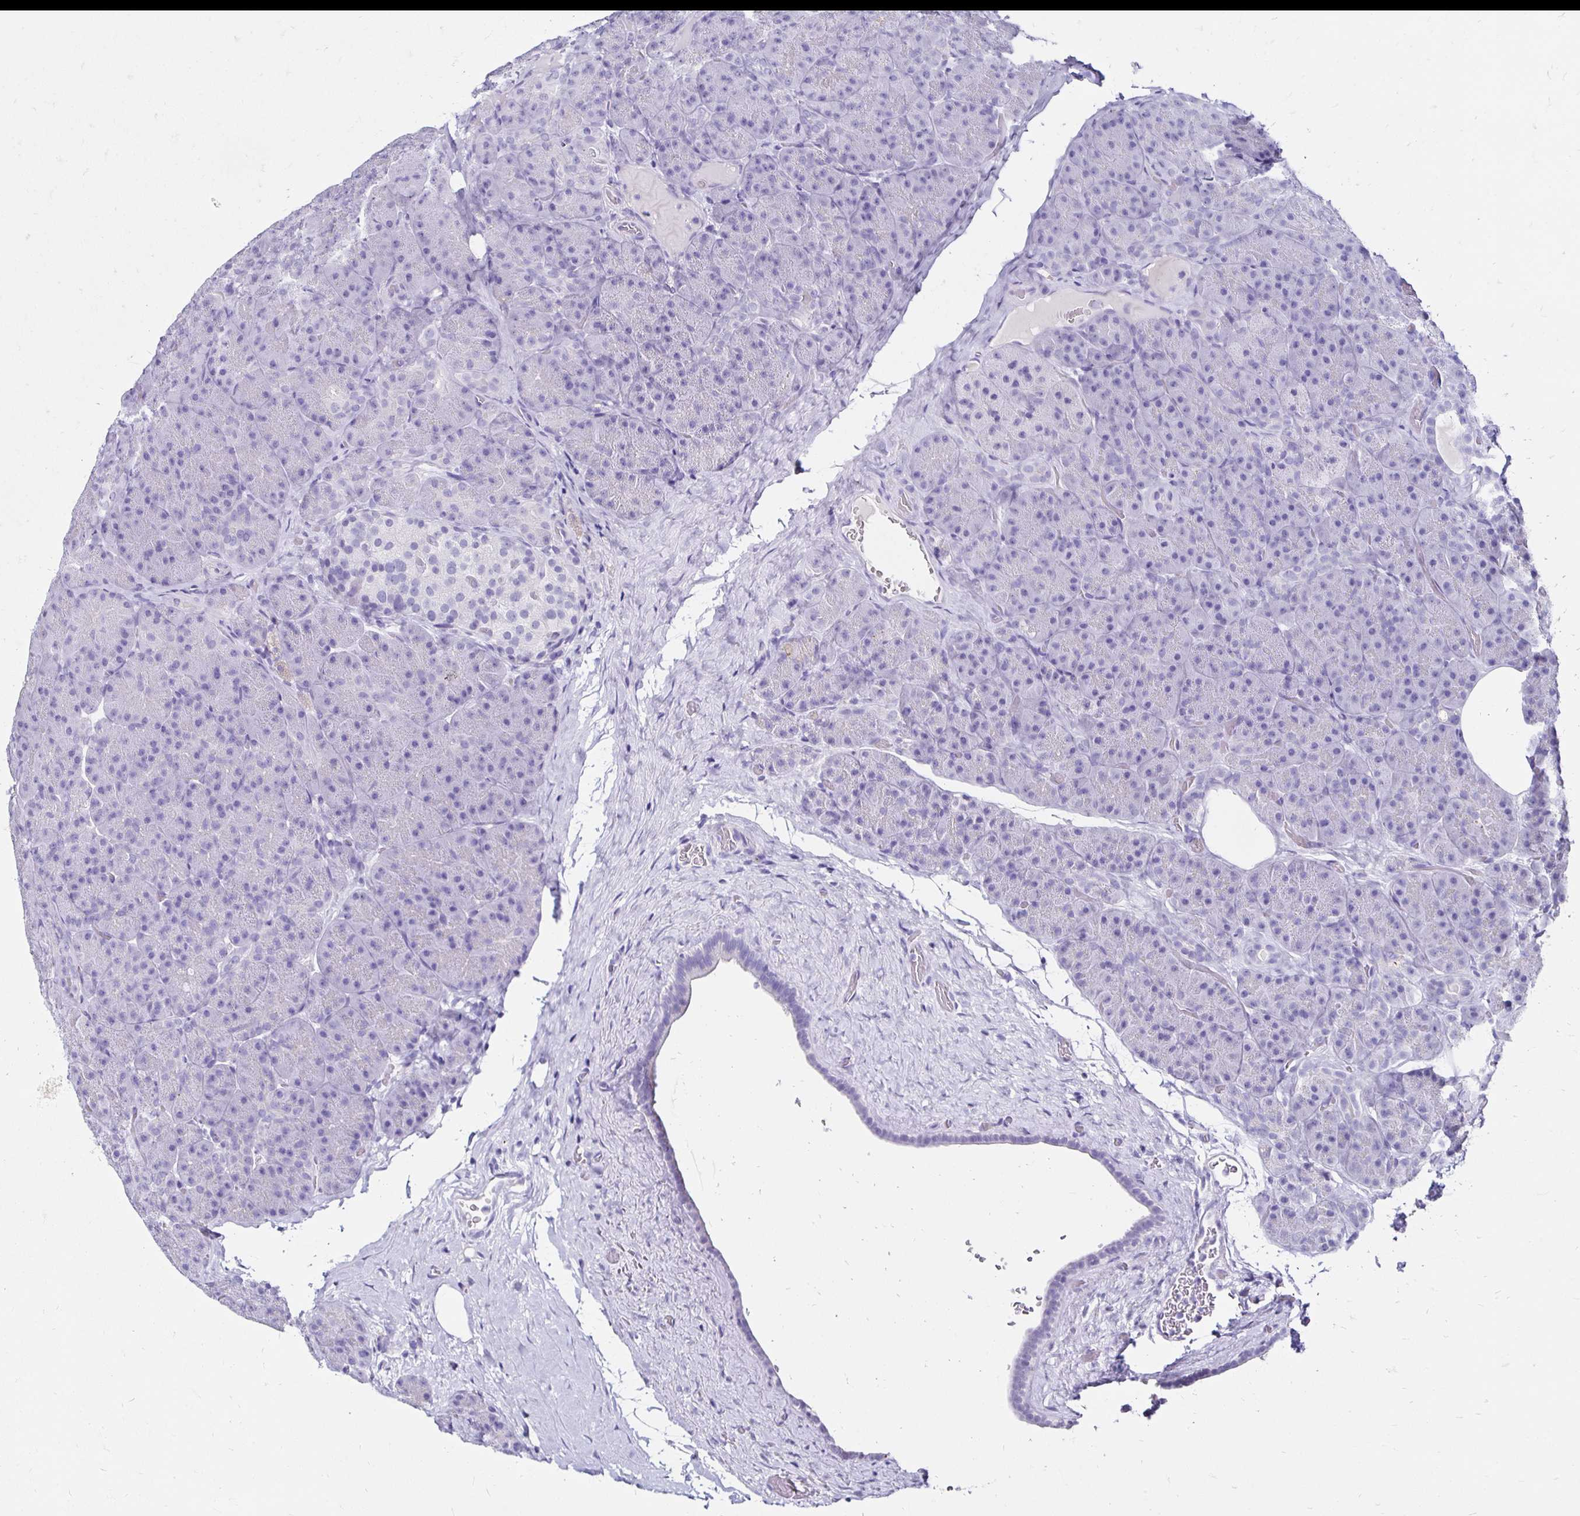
{"staining": {"intensity": "negative", "quantity": "none", "location": "none"}, "tissue": "pancreas", "cell_type": "Exocrine glandular cells", "image_type": "normal", "snomed": [{"axis": "morphology", "description": "Normal tissue, NOS"}, {"axis": "topography", "description": "Pancreas"}], "caption": "Normal pancreas was stained to show a protein in brown. There is no significant staining in exocrine glandular cells.", "gene": "KCNT1", "patient": {"sex": "male", "age": 57}}